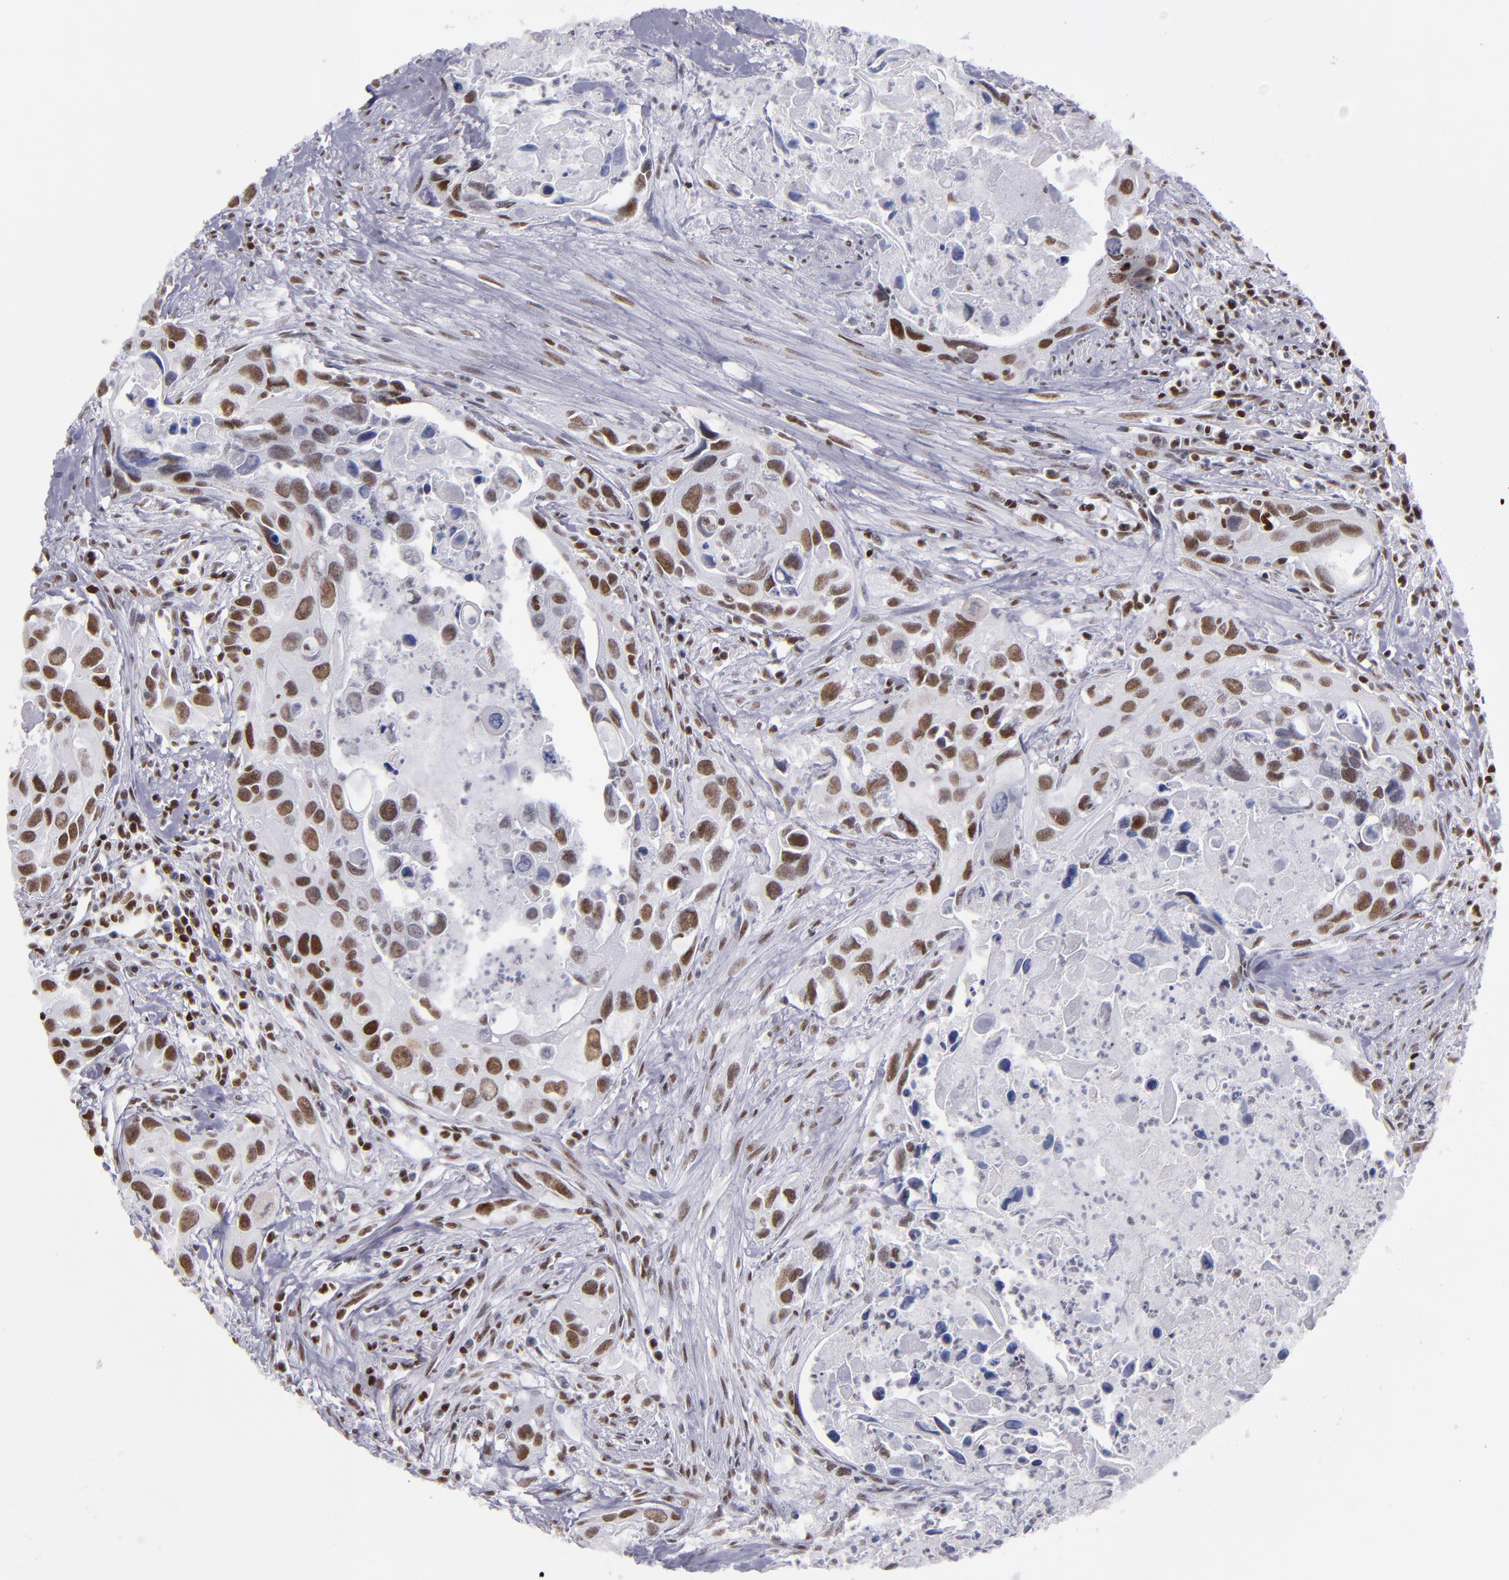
{"staining": {"intensity": "moderate", "quantity": ">75%", "location": "nuclear"}, "tissue": "urothelial cancer", "cell_type": "Tumor cells", "image_type": "cancer", "snomed": [{"axis": "morphology", "description": "Urothelial carcinoma, High grade"}, {"axis": "topography", "description": "Urinary bladder"}], "caption": "Protein staining by immunohistochemistry displays moderate nuclear expression in about >75% of tumor cells in urothelial cancer. (brown staining indicates protein expression, while blue staining denotes nuclei).", "gene": "TERF2", "patient": {"sex": "male", "age": 71}}